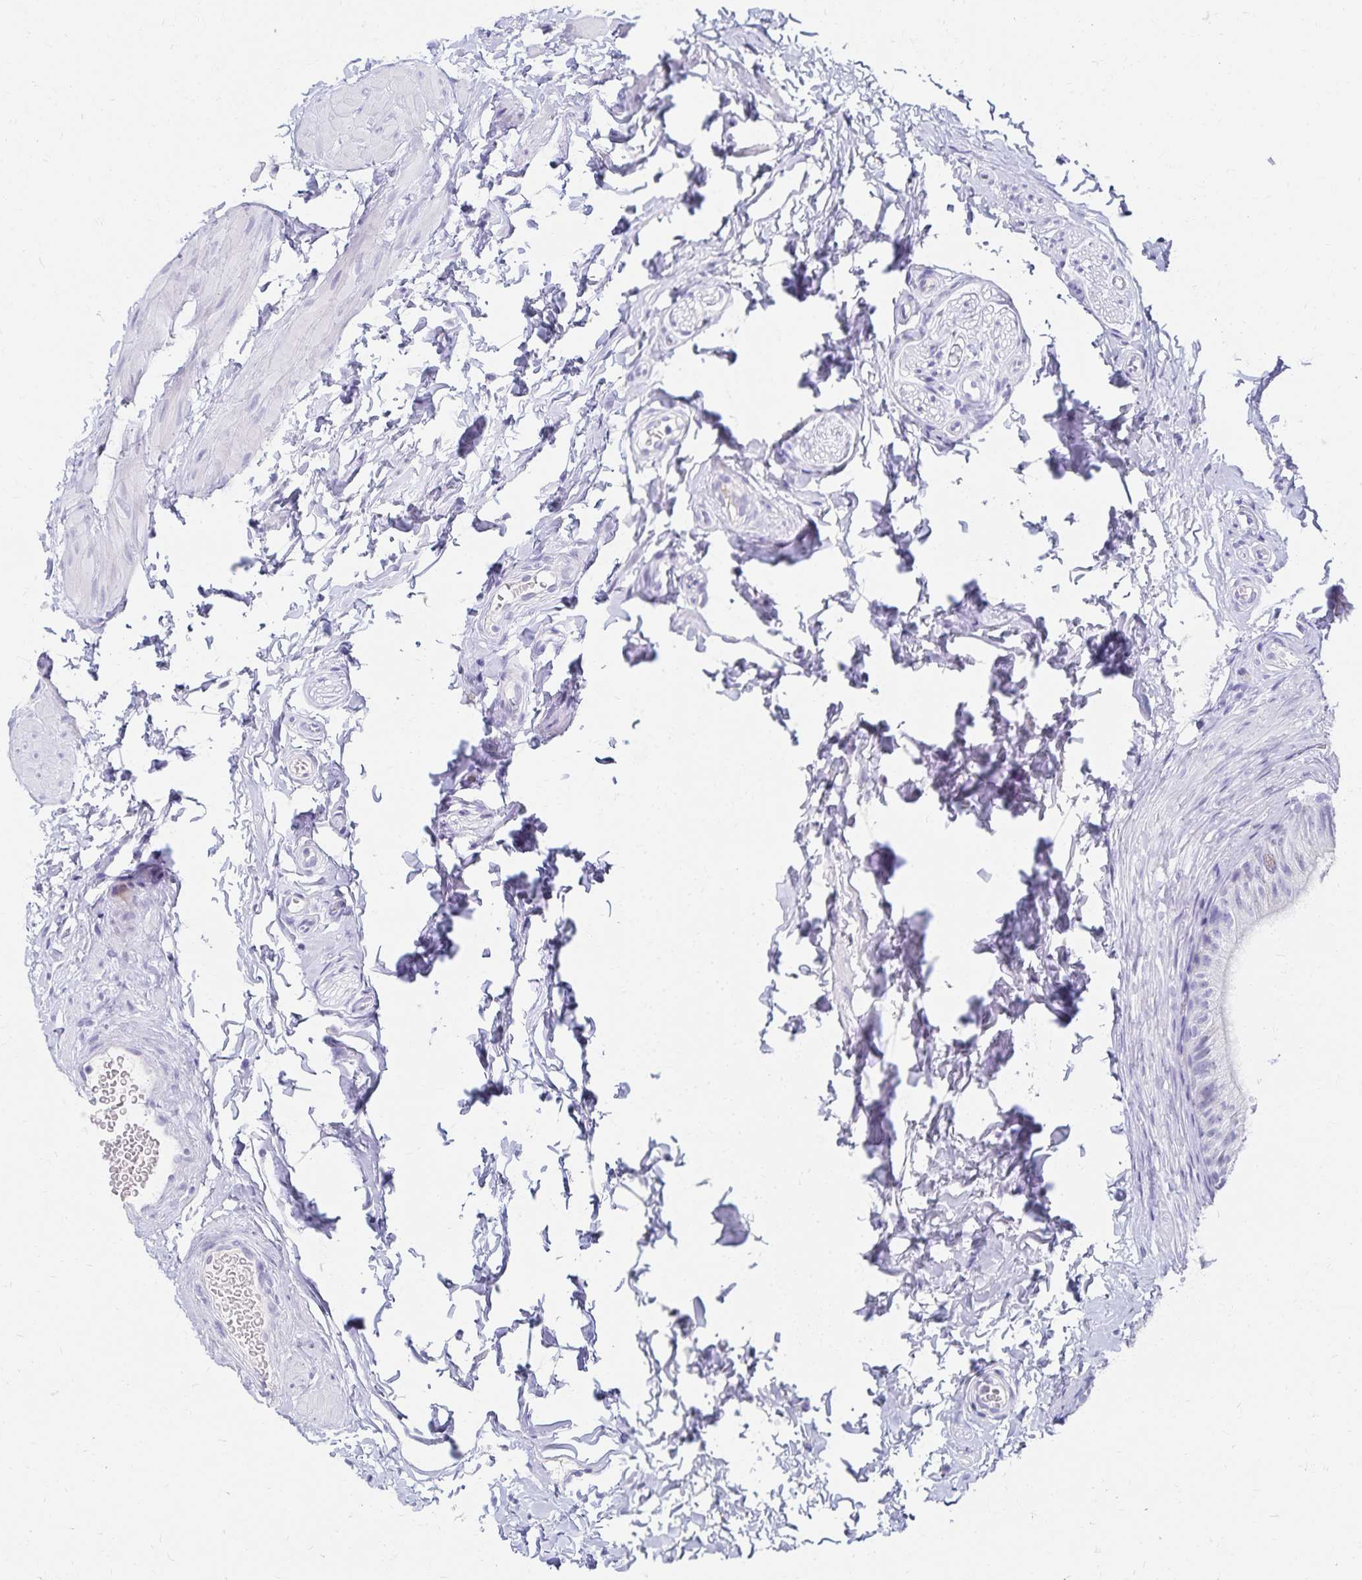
{"staining": {"intensity": "negative", "quantity": "none", "location": "none"}, "tissue": "epididymis", "cell_type": "Glandular cells", "image_type": "normal", "snomed": [{"axis": "morphology", "description": "Normal tissue, NOS"}, {"axis": "topography", "description": "Epididymis, spermatic cord, NOS"}, {"axis": "topography", "description": "Epididymis"}, {"axis": "topography", "description": "Peripheral nerve tissue"}], "caption": "Glandular cells show no significant protein staining in normal epididymis. The staining was performed using DAB to visualize the protein expression in brown, while the nuclei were stained in blue with hematoxylin (Magnification: 20x).", "gene": "C2orf50", "patient": {"sex": "male", "age": 29}}